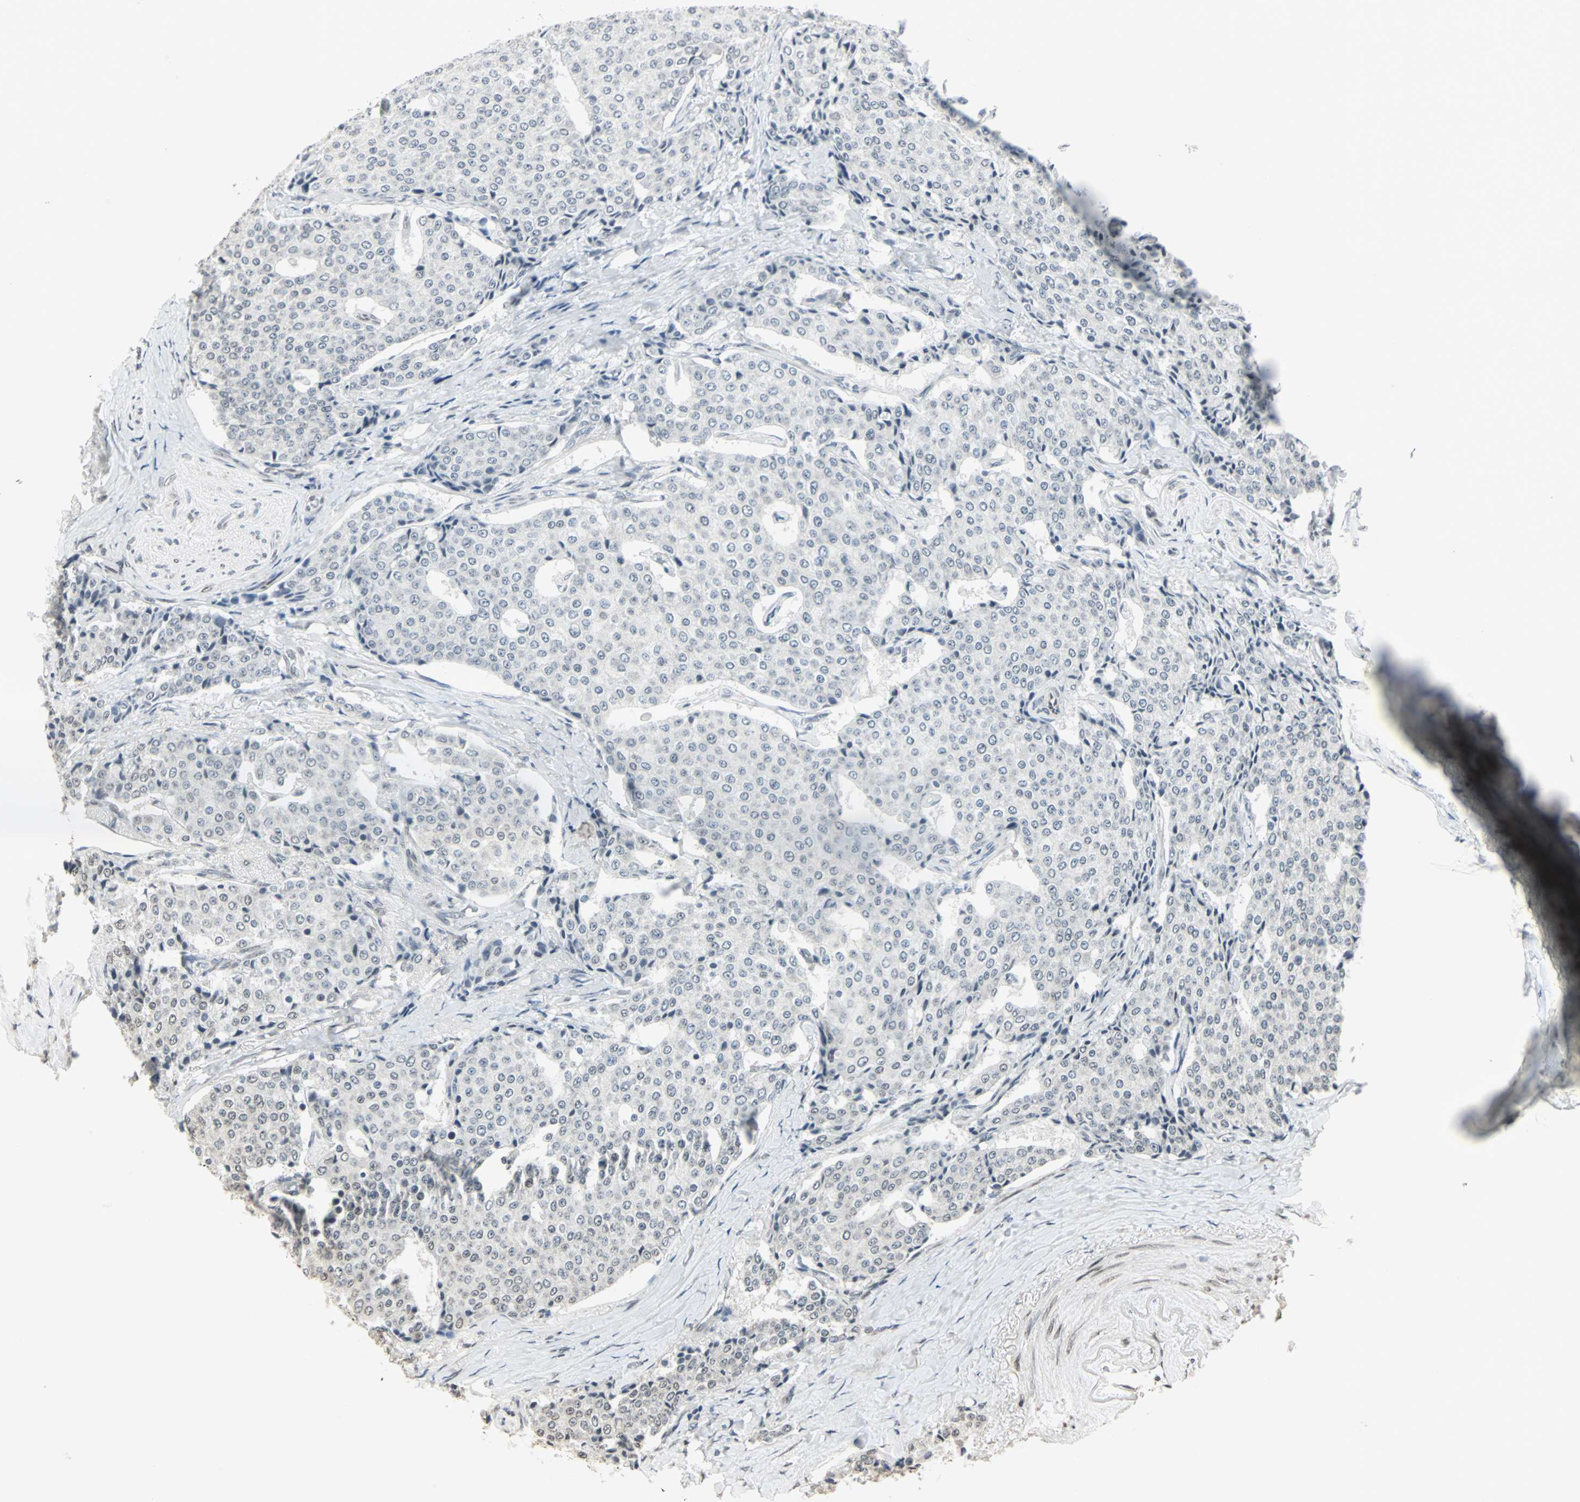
{"staining": {"intensity": "negative", "quantity": "none", "location": "none"}, "tissue": "carcinoid", "cell_type": "Tumor cells", "image_type": "cancer", "snomed": [{"axis": "morphology", "description": "Carcinoid, malignant, NOS"}, {"axis": "topography", "description": "Colon"}], "caption": "High power microscopy histopathology image of an immunohistochemistry micrograph of carcinoid, revealing no significant positivity in tumor cells. (DAB (3,3'-diaminobenzidine) immunohistochemistry (IHC), high magnification).", "gene": "CBLC", "patient": {"sex": "female", "age": 61}}